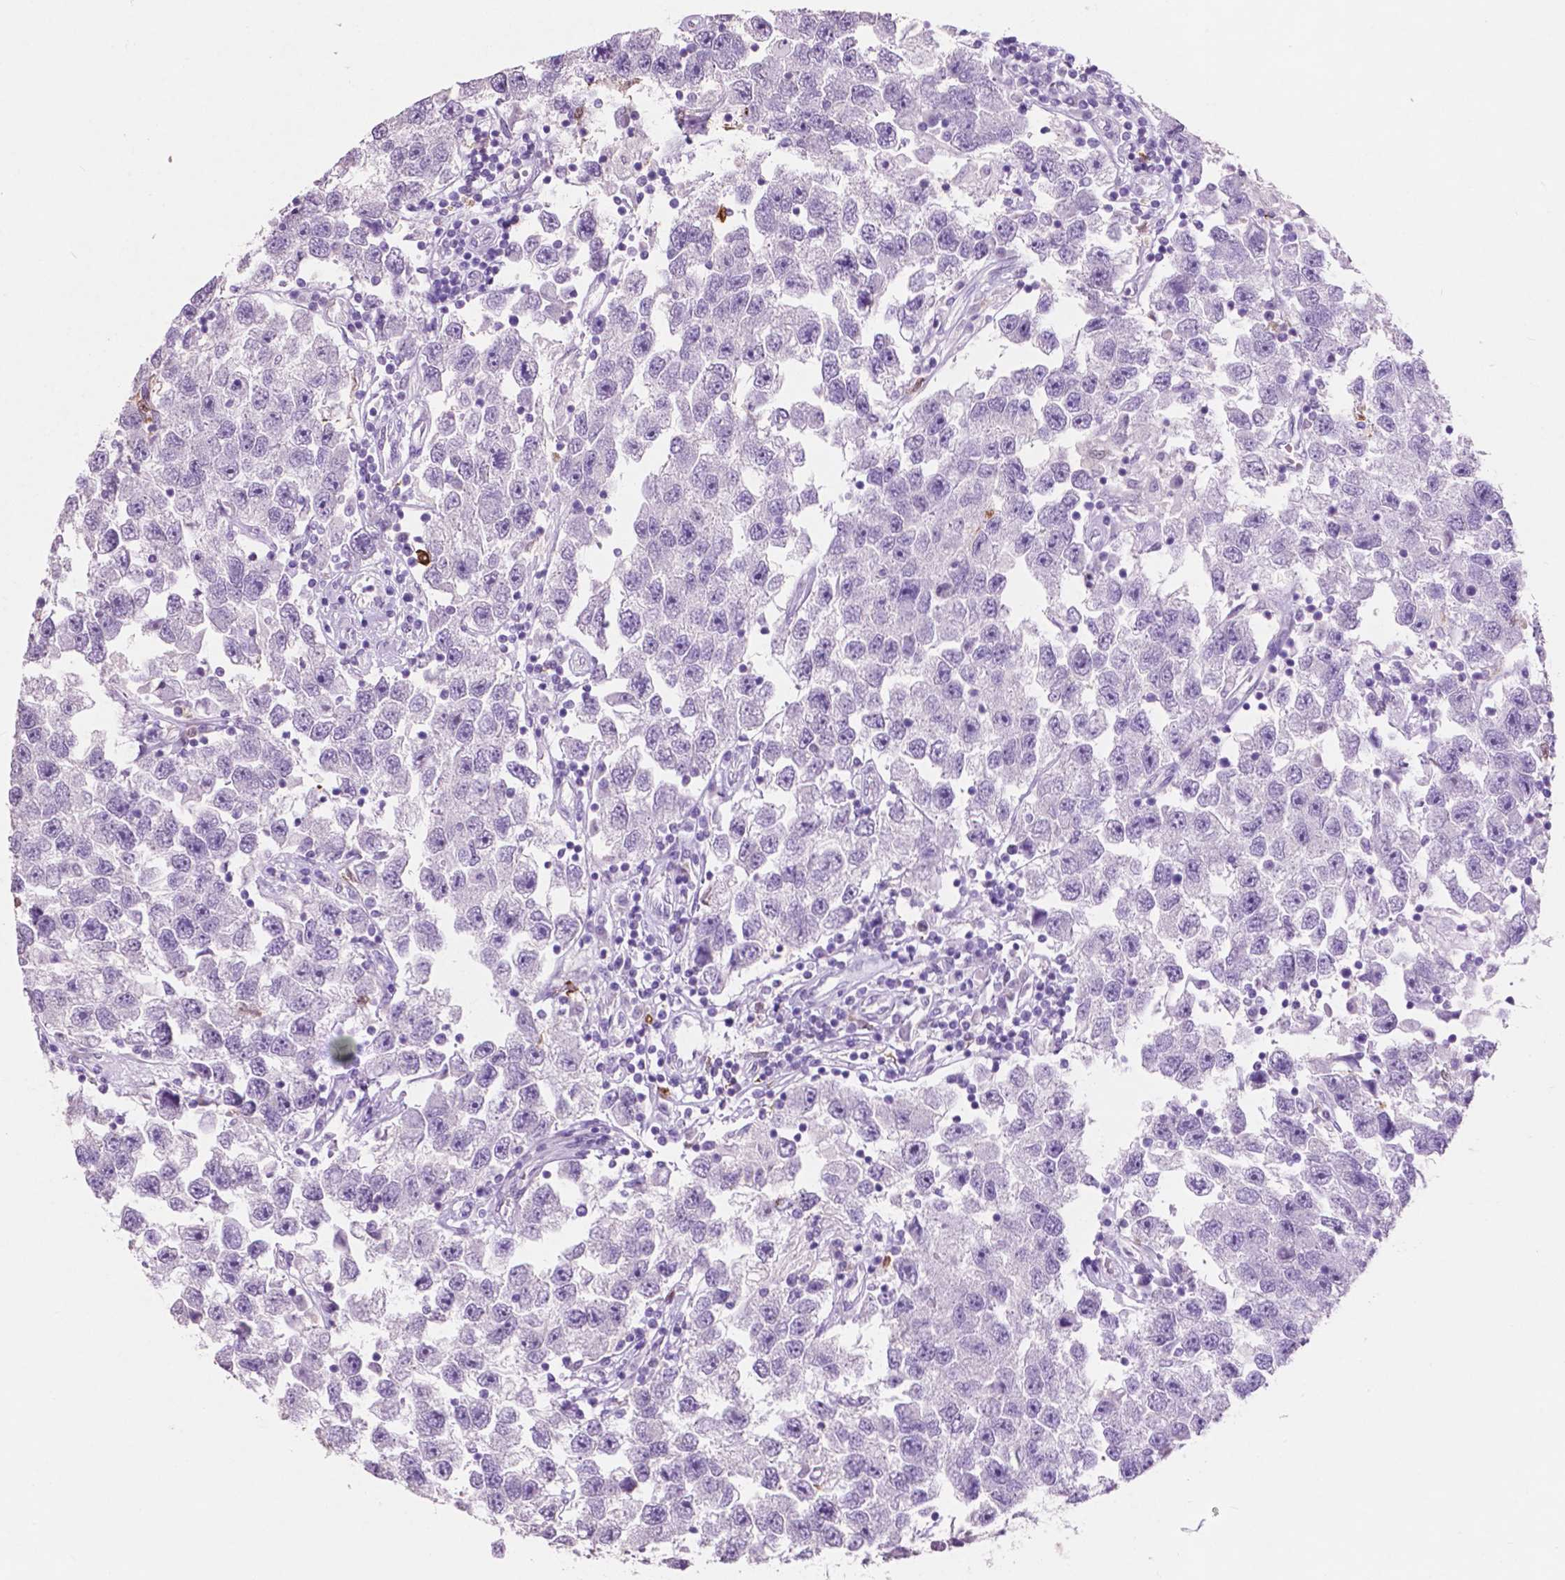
{"staining": {"intensity": "negative", "quantity": "none", "location": "none"}, "tissue": "testis cancer", "cell_type": "Tumor cells", "image_type": "cancer", "snomed": [{"axis": "morphology", "description": "Seminoma, NOS"}, {"axis": "topography", "description": "Testis"}], "caption": "This is an immunohistochemistry micrograph of testis seminoma. There is no staining in tumor cells.", "gene": "IDO1", "patient": {"sex": "male", "age": 26}}